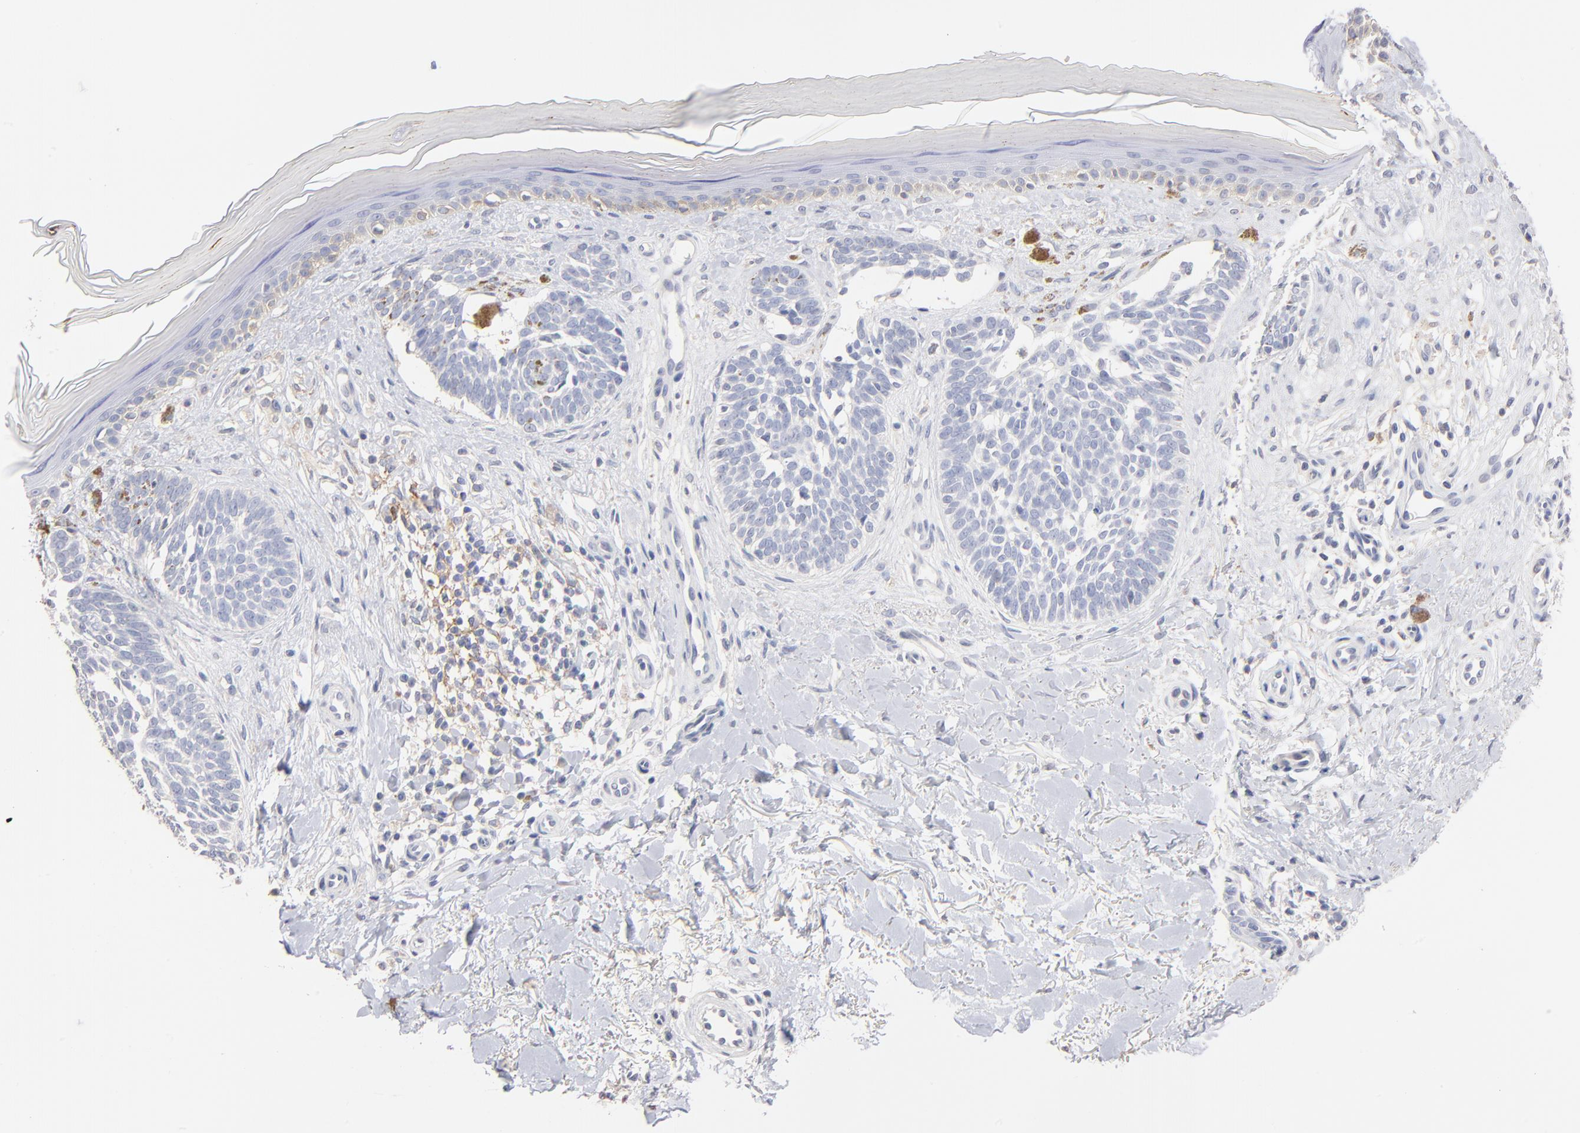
{"staining": {"intensity": "negative", "quantity": "none", "location": "none"}, "tissue": "skin cancer", "cell_type": "Tumor cells", "image_type": "cancer", "snomed": [{"axis": "morphology", "description": "Normal tissue, NOS"}, {"axis": "morphology", "description": "Basal cell carcinoma"}, {"axis": "topography", "description": "Skin"}], "caption": "A high-resolution image shows IHC staining of skin basal cell carcinoma, which exhibits no significant staining in tumor cells. Brightfield microscopy of immunohistochemistry (IHC) stained with DAB (3,3'-diaminobenzidine) (brown) and hematoxylin (blue), captured at high magnification.", "gene": "ITGA8", "patient": {"sex": "female", "age": 58}}